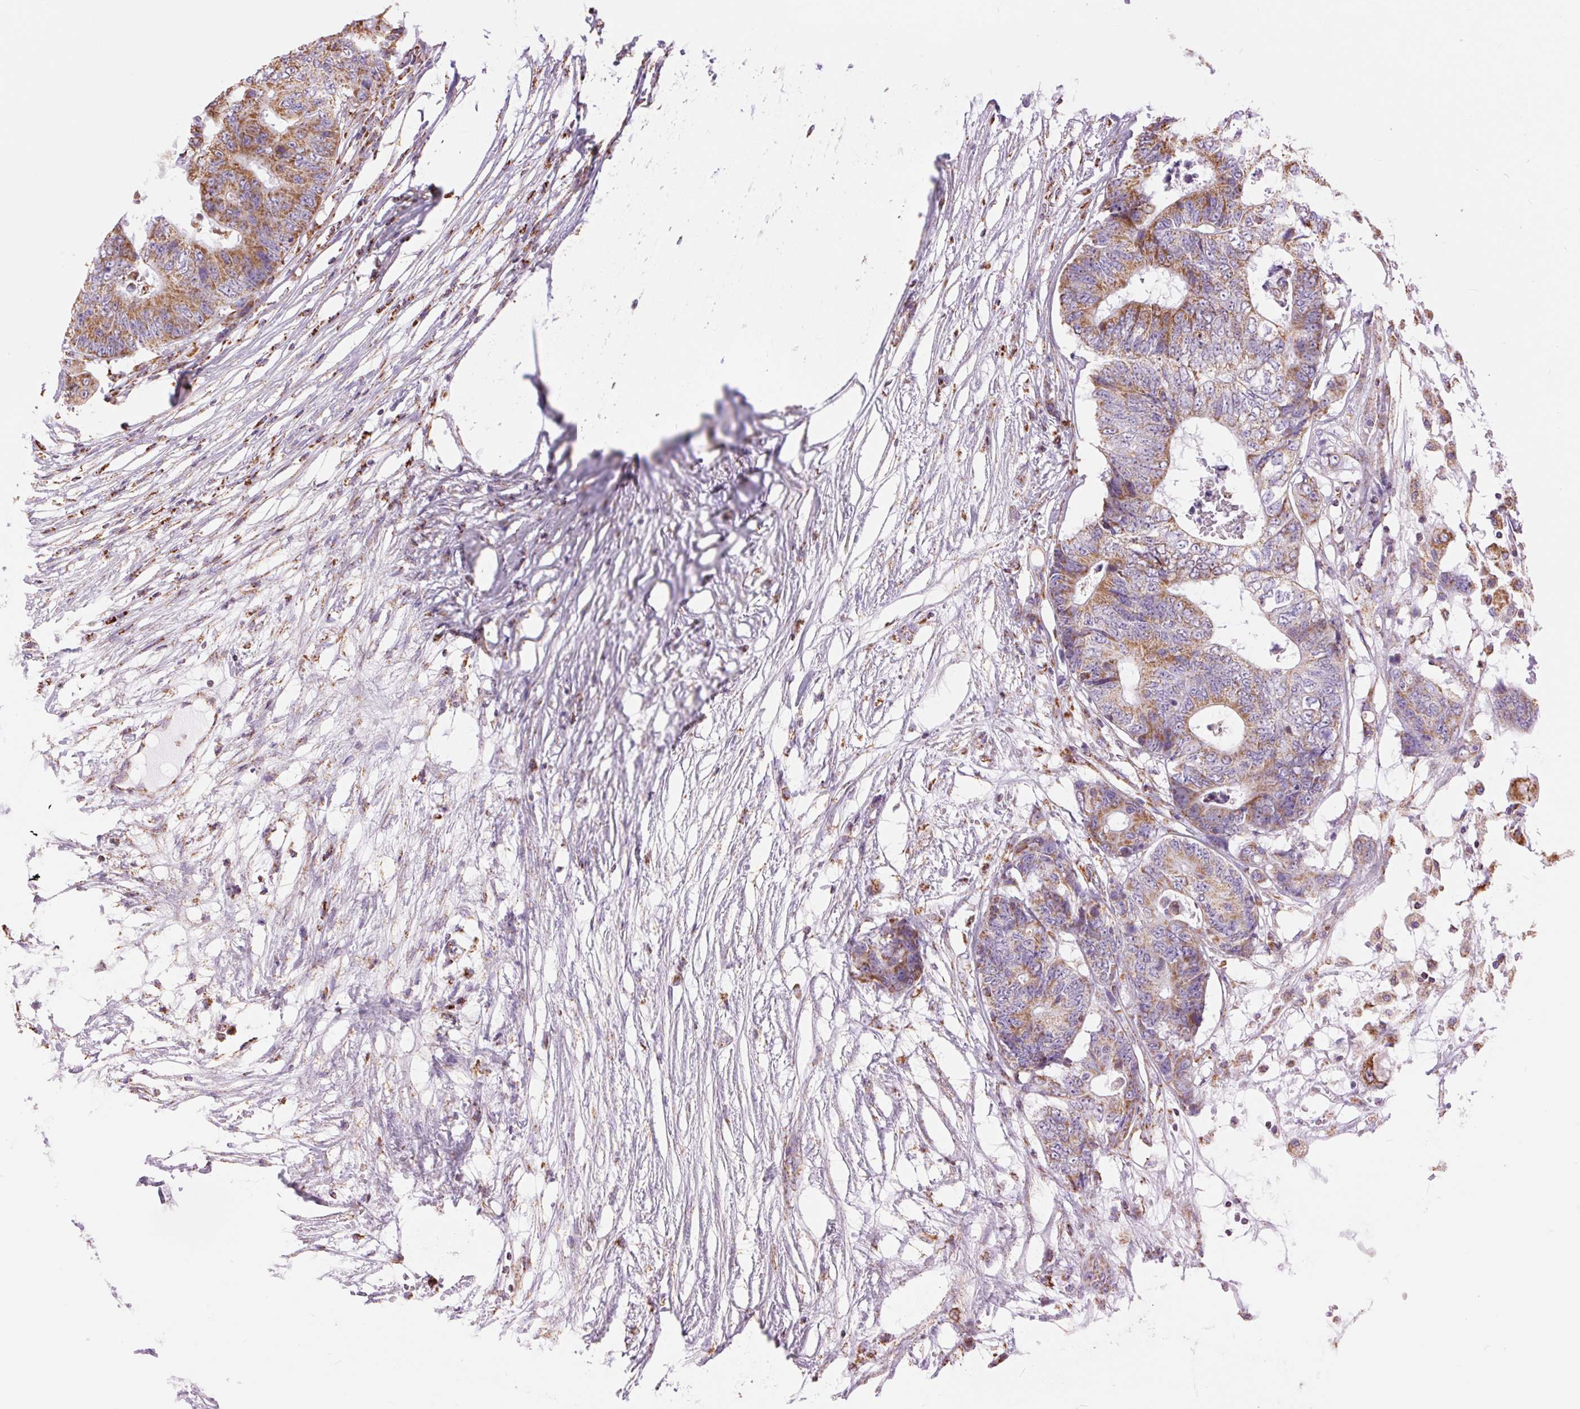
{"staining": {"intensity": "moderate", "quantity": ">75%", "location": "cytoplasmic/membranous"}, "tissue": "colorectal cancer", "cell_type": "Tumor cells", "image_type": "cancer", "snomed": [{"axis": "morphology", "description": "Adenocarcinoma, NOS"}, {"axis": "topography", "description": "Colon"}], "caption": "The immunohistochemical stain labels moderate cytoplasmic/membranous staining in tumor cells of colorectal cancer (adenocarcinoma) tissue.", "gene": "ATP5PB", "patient": {"sex": "female", "age": 48}}